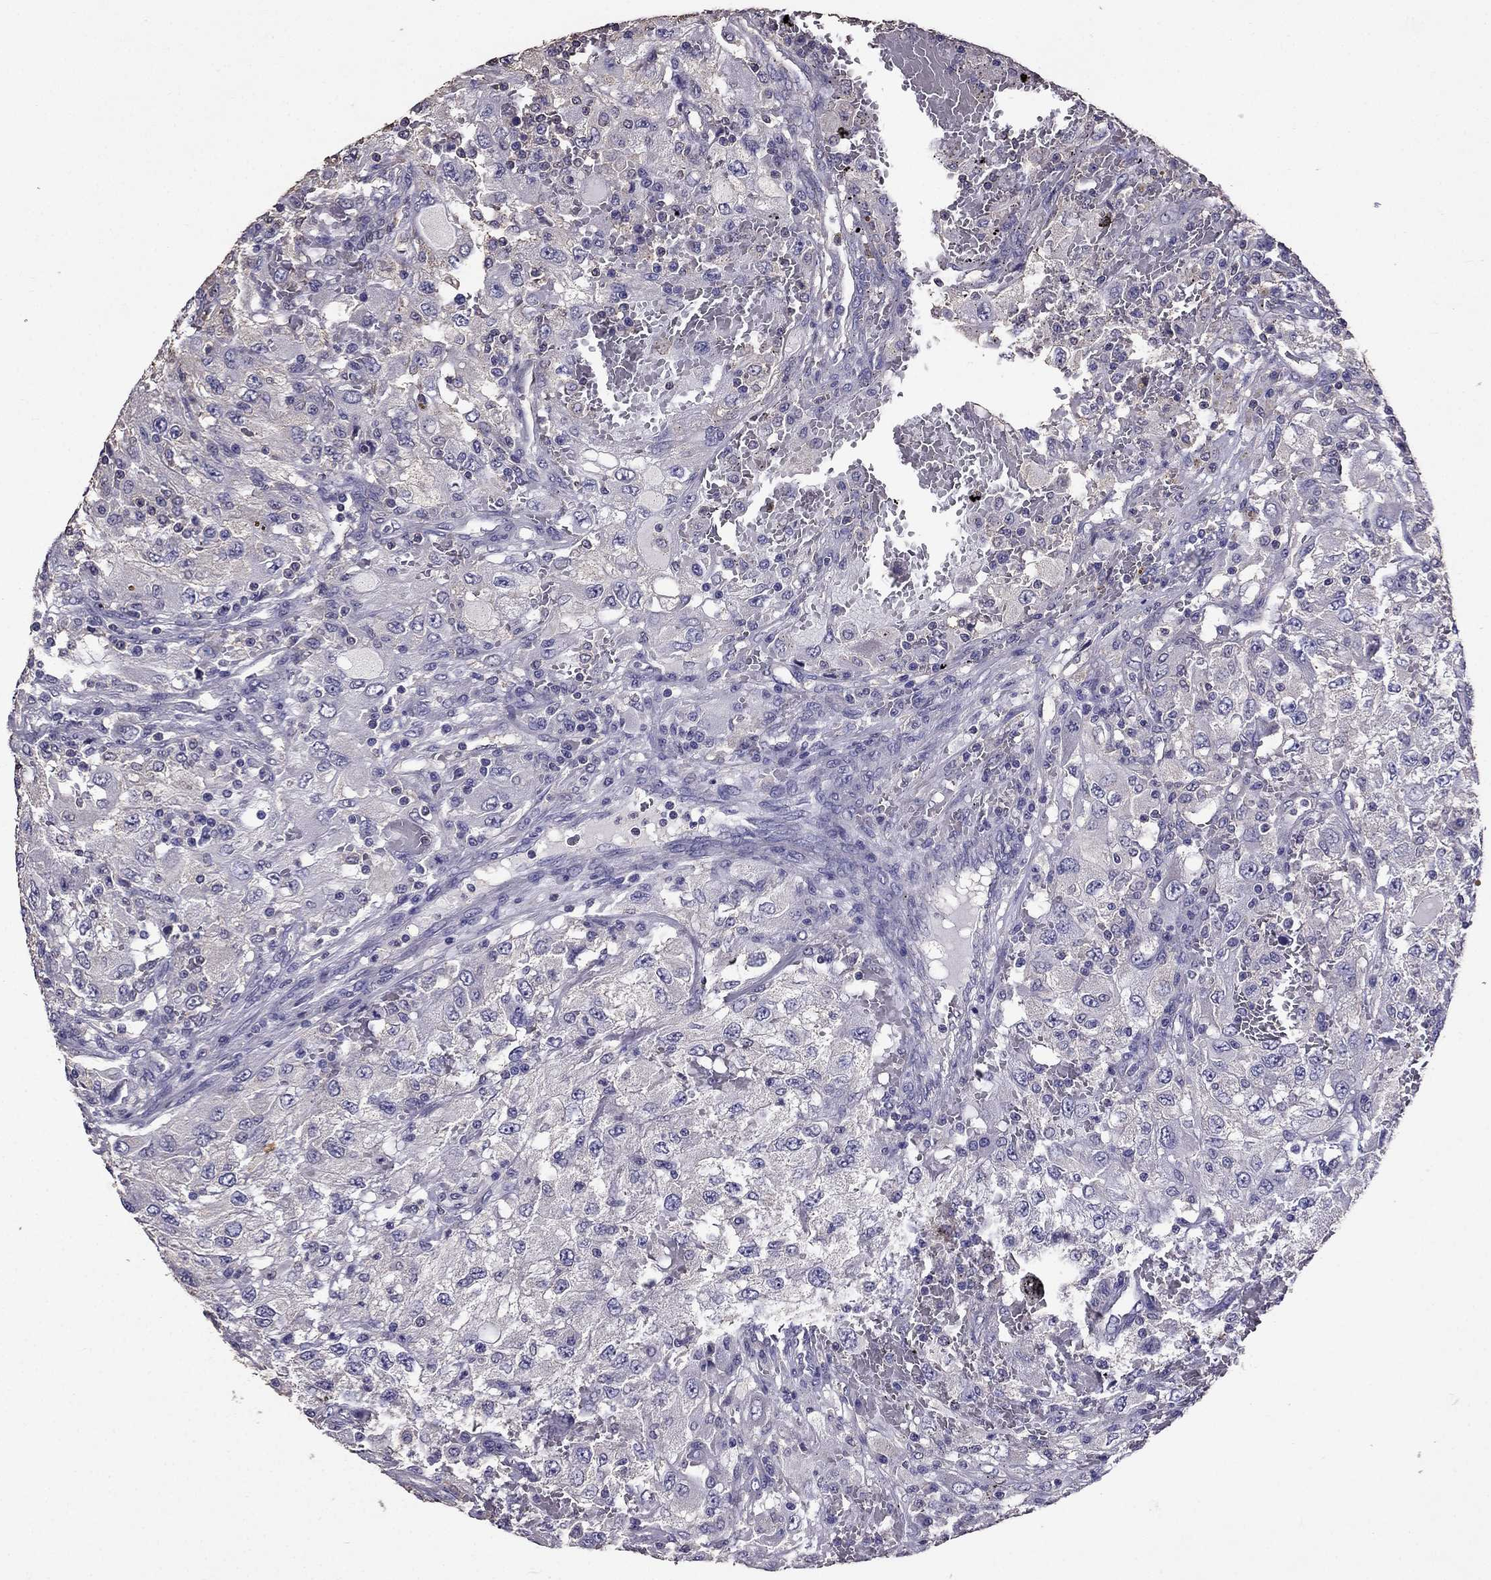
{"staining": {"intensity": "negative", "quantity": "none", "location": "none"}, "tissue": "renal cancer", "cell_type": "Tumor cells", "image_type": "cancer", "snomed": [{"axis": "morphology", "description": "Adenocarcinoma, NOS"}, {"axis": "topography", "description": "Kidney"}], "caption": "Immunohistochemical staining of renal cancer displays no significant positivity in tumor cells.", "gene": "NKX3-1", "patient": {"sex": "female", "age": 67}}